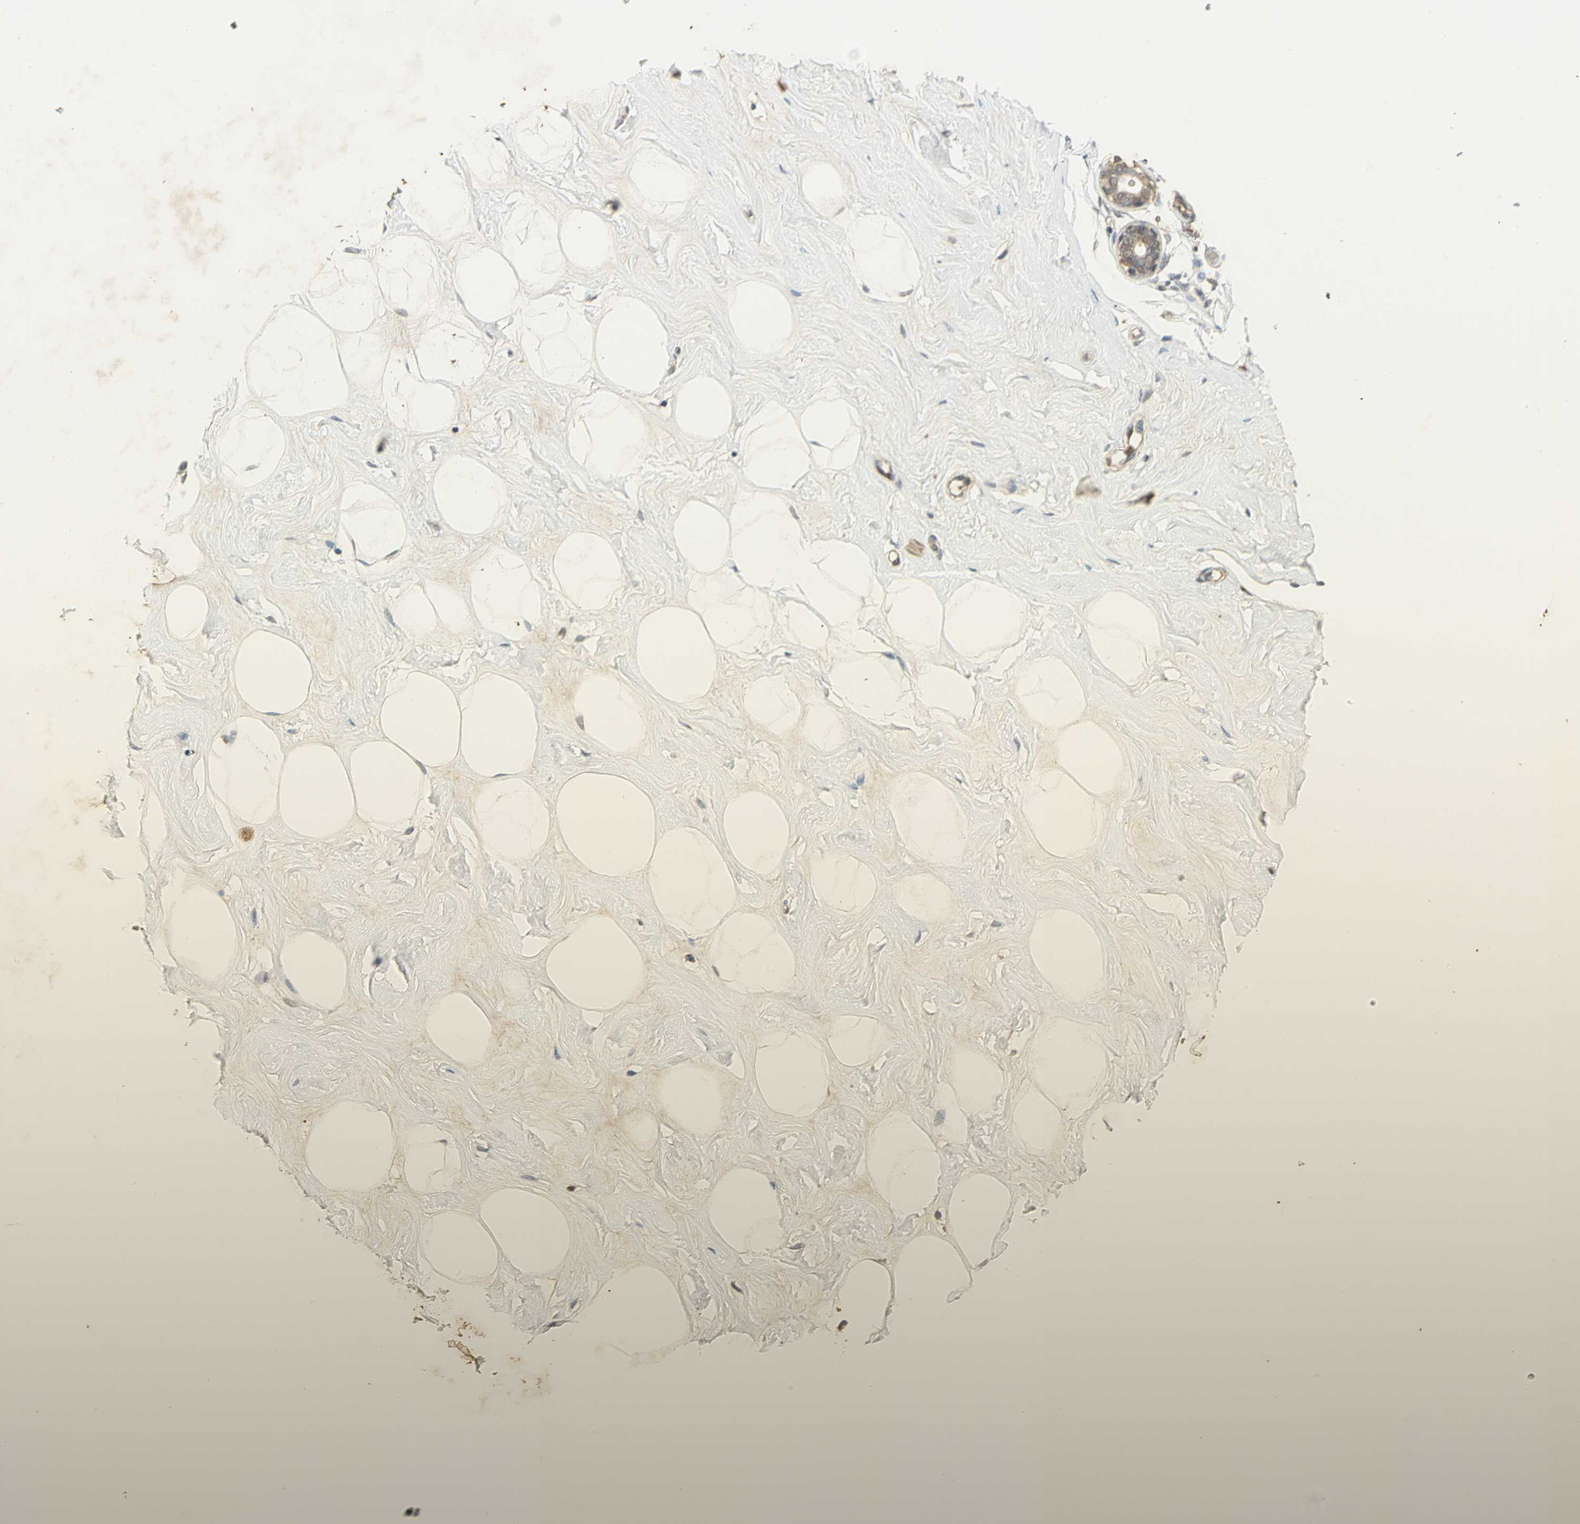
{"staining": {"intensity": "weak", "quantity": "<25%", "location": "cytoplasmic/membranous"}, "tissue": "breast", "cell_type": "Adipocytes", "image_type": "normal", "snomed": [{"axis": "morphology", "description": "Normal tissue, NOS"}, {"axis": "topography", "description": "Breast"}], "caption": "Immunohistochemical staining of benign human breast reveals no significant expression in adipocytes. (DAB IHC, high magnification).", "gene": "GAPDH", "patient": {"sex": "female", "age": 23}}